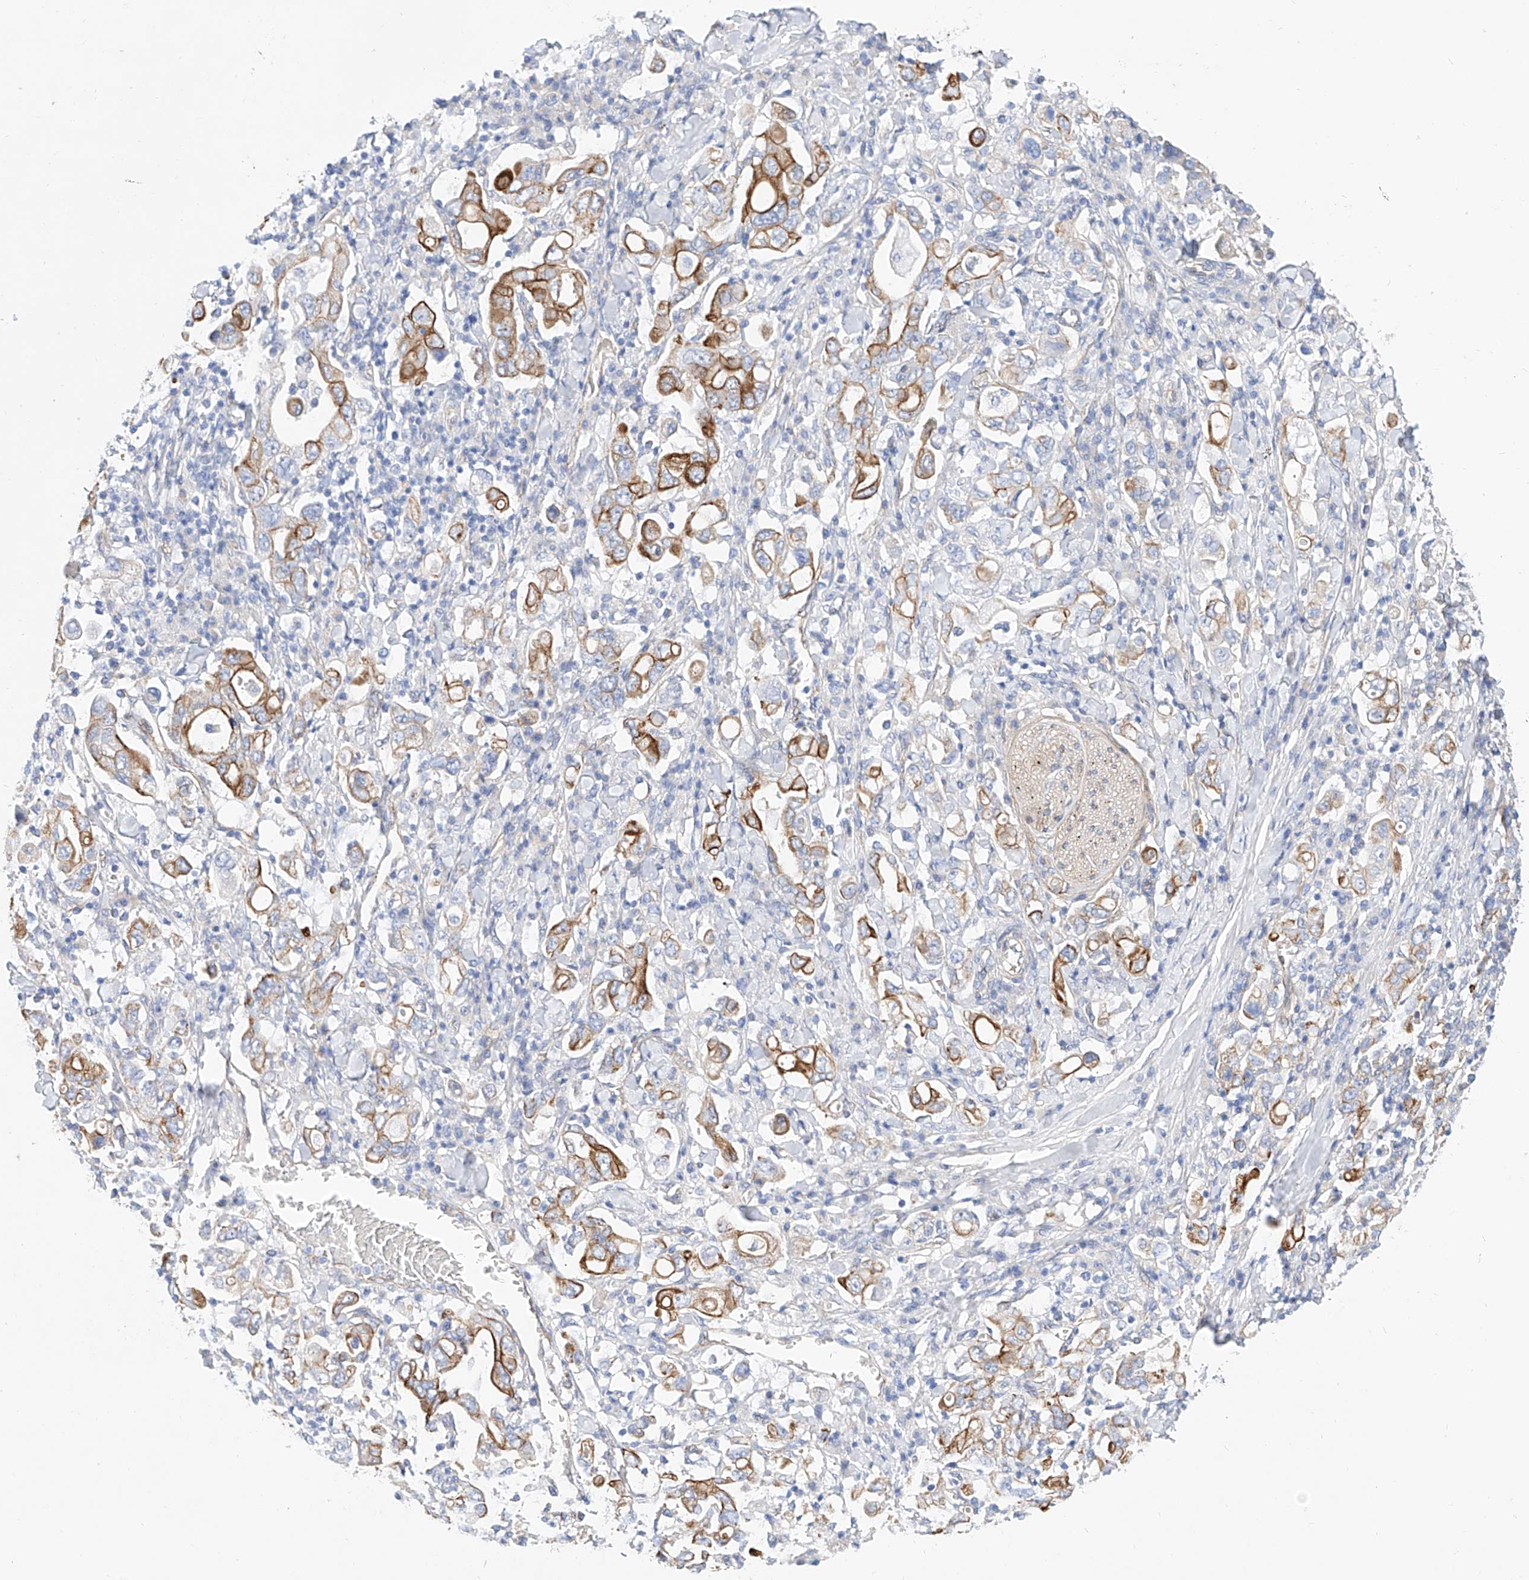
{"staining": {"intensity": "strong", "quantity": "25%-75%", "location": "cytoplasmic/membranous"}, "tissue": "stomach cancer", "cell_type": "Tumor cells", "image_type": "cancer", "snomed": [{"axis": "morphology", "description": "Adenocarcinoma, NOS"}, {"axis": "topography", "description": "Stomach, upper"}], "caption": "This is an image of IHC staining of stomach cancer (adenocarcinoma), which shows strong expression in the cytoplasmic/membranous of tumor cells.", "gene": "SBSPON", "patient": {"sex": "male", "age": 62}}